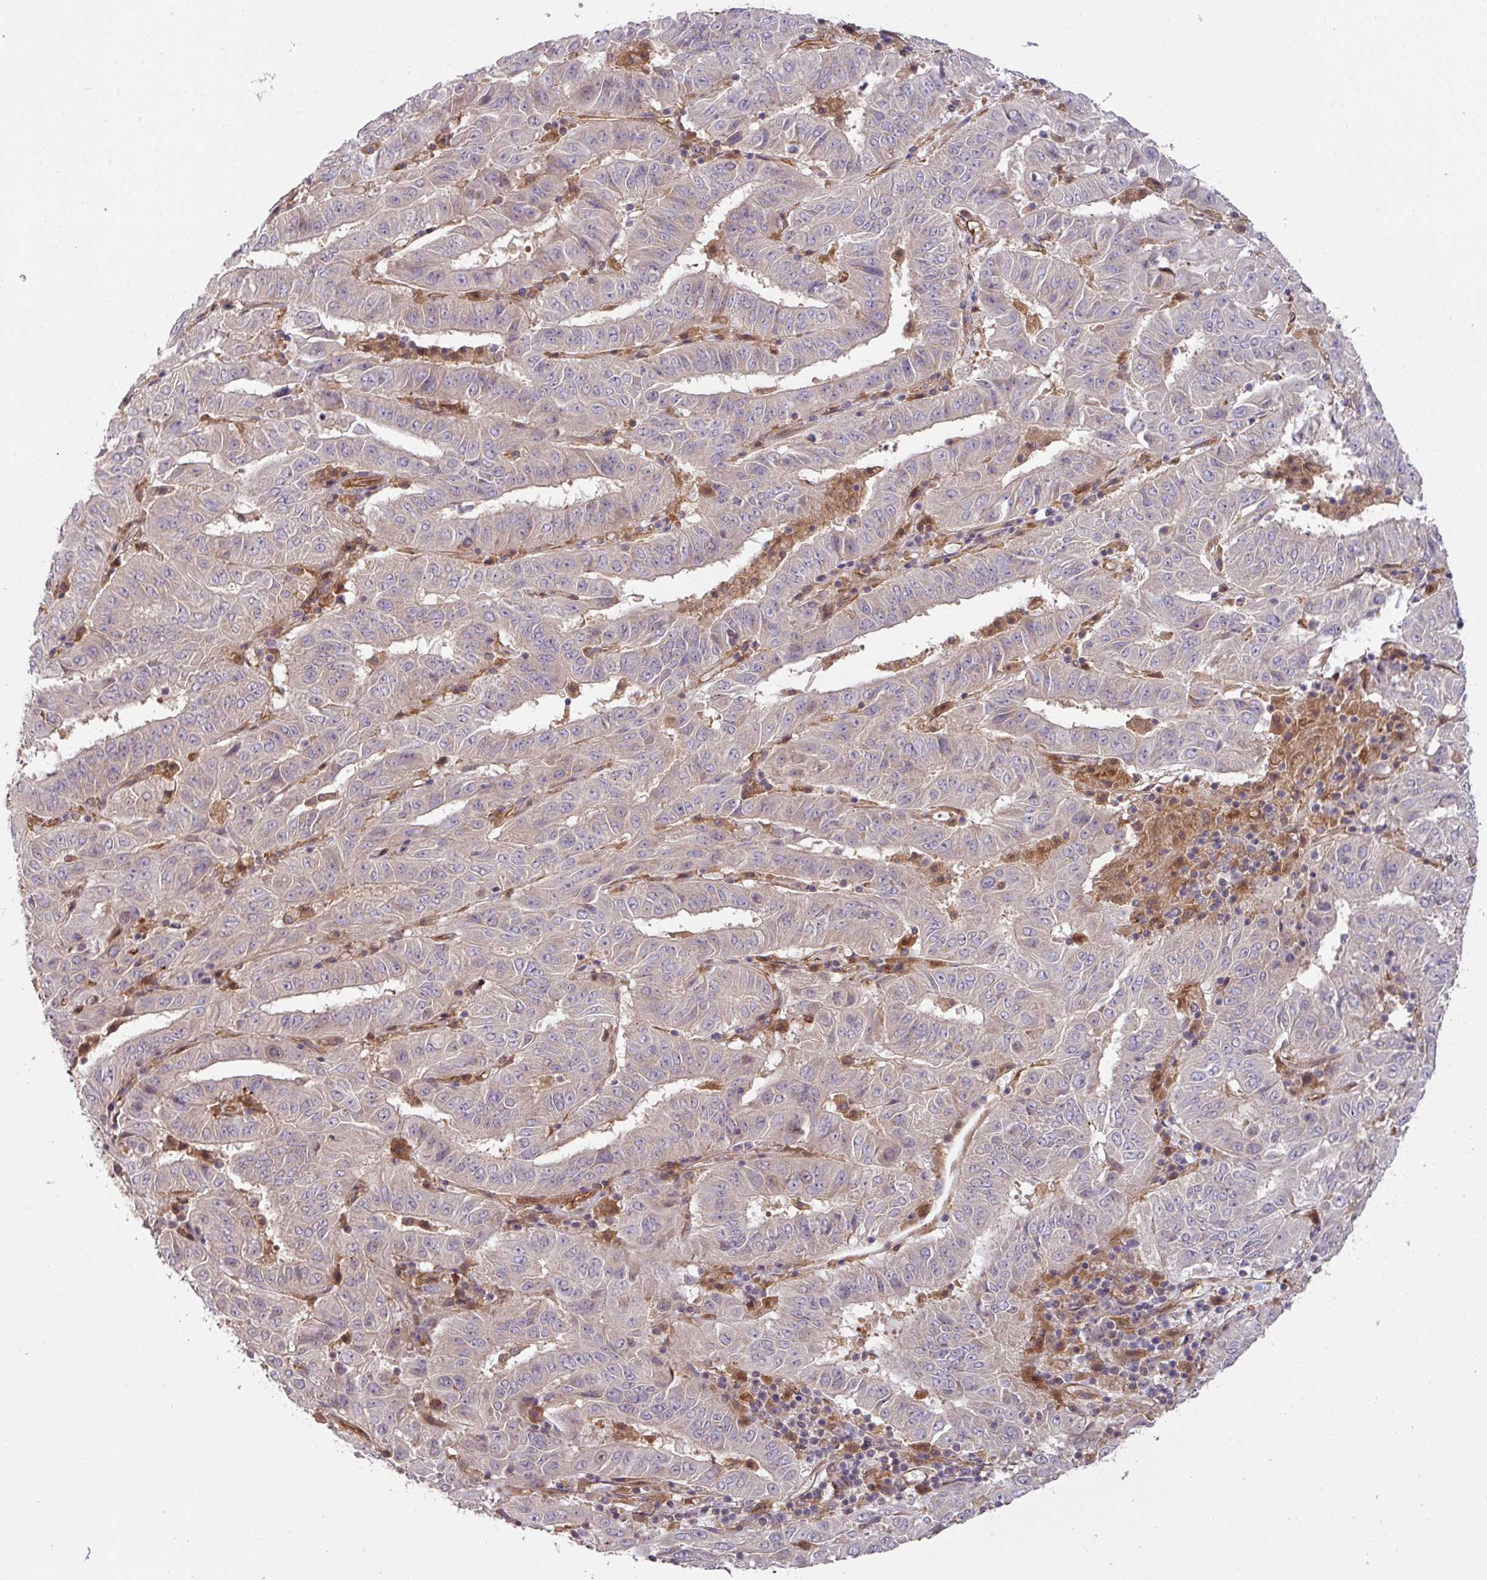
{"staining": {"intensity": "negative", "quantity": "none", "location": "none"}, "tissue": "pancreatic cancer", "cell_type": "Tumor cells", "image_type": "cancer", "snomed": [{"axis": "morphology", "description": "Adenocarcinoma, NOS"}, {"axis": "topography", "description": "Pancreas"}], "caption": "An IHC photomicrograph of pancreatic cancer is shown. There is no staining in tumor cells of pancreatic cancer.", "gene": "CYFIP2", "patient": {"sex": "male", "age": 63}}